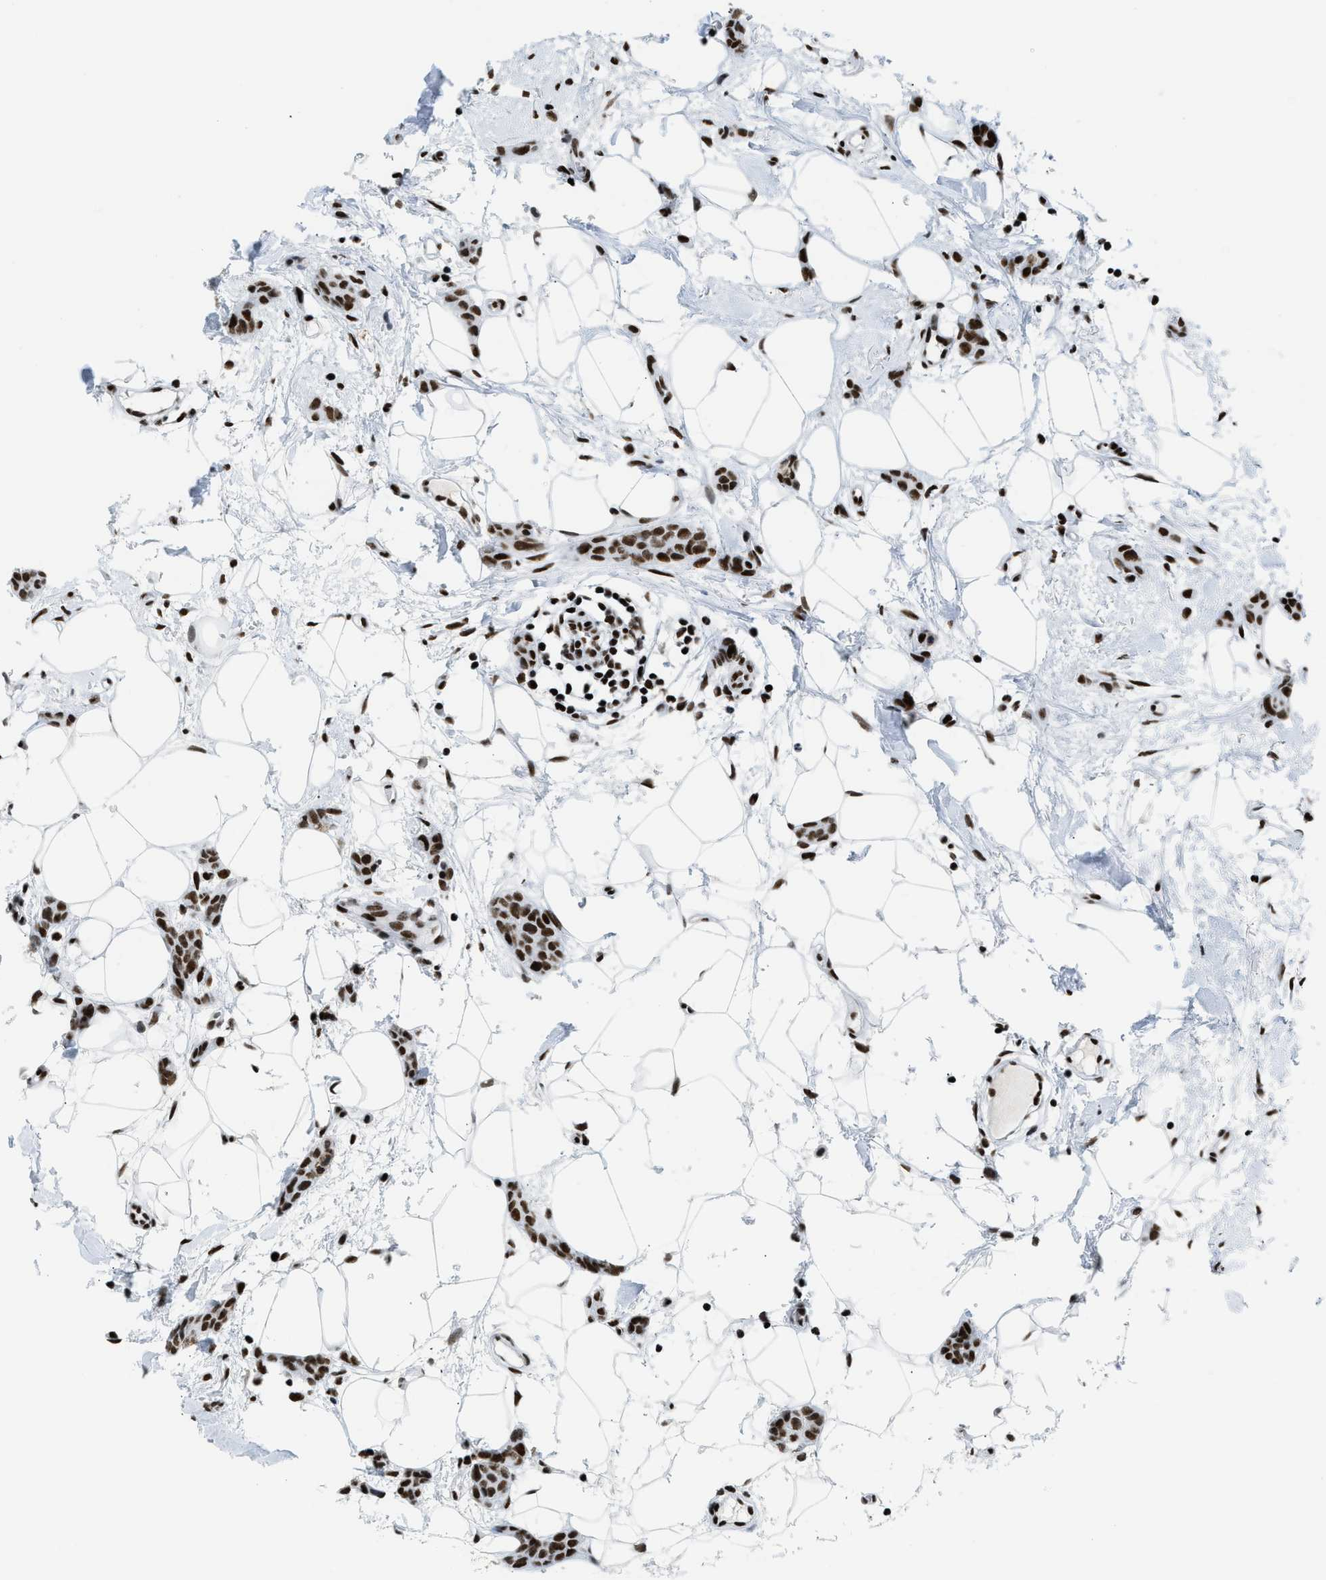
{"staining": {"intensity": "strong", "quantity": ">75%", "location": "nuclear"}, "tissue": "breast cancer", "cell_type": "Tumor cells", "image_type": "cancer", "snomed": [{"axis": "morphology", "description": "Lobular carcinoma"}, {"axis": "topography", "description": "Skin"}, {"axis": "topography", "description": "Breast"}], "caption": "Breast lobular carcinoma tissue shows strong nuclear positivity in about >75% of tumor cells Nuclei are stained in blue.", "gene": "PIF1", "patient": {"sex": "female", "age": 46}}